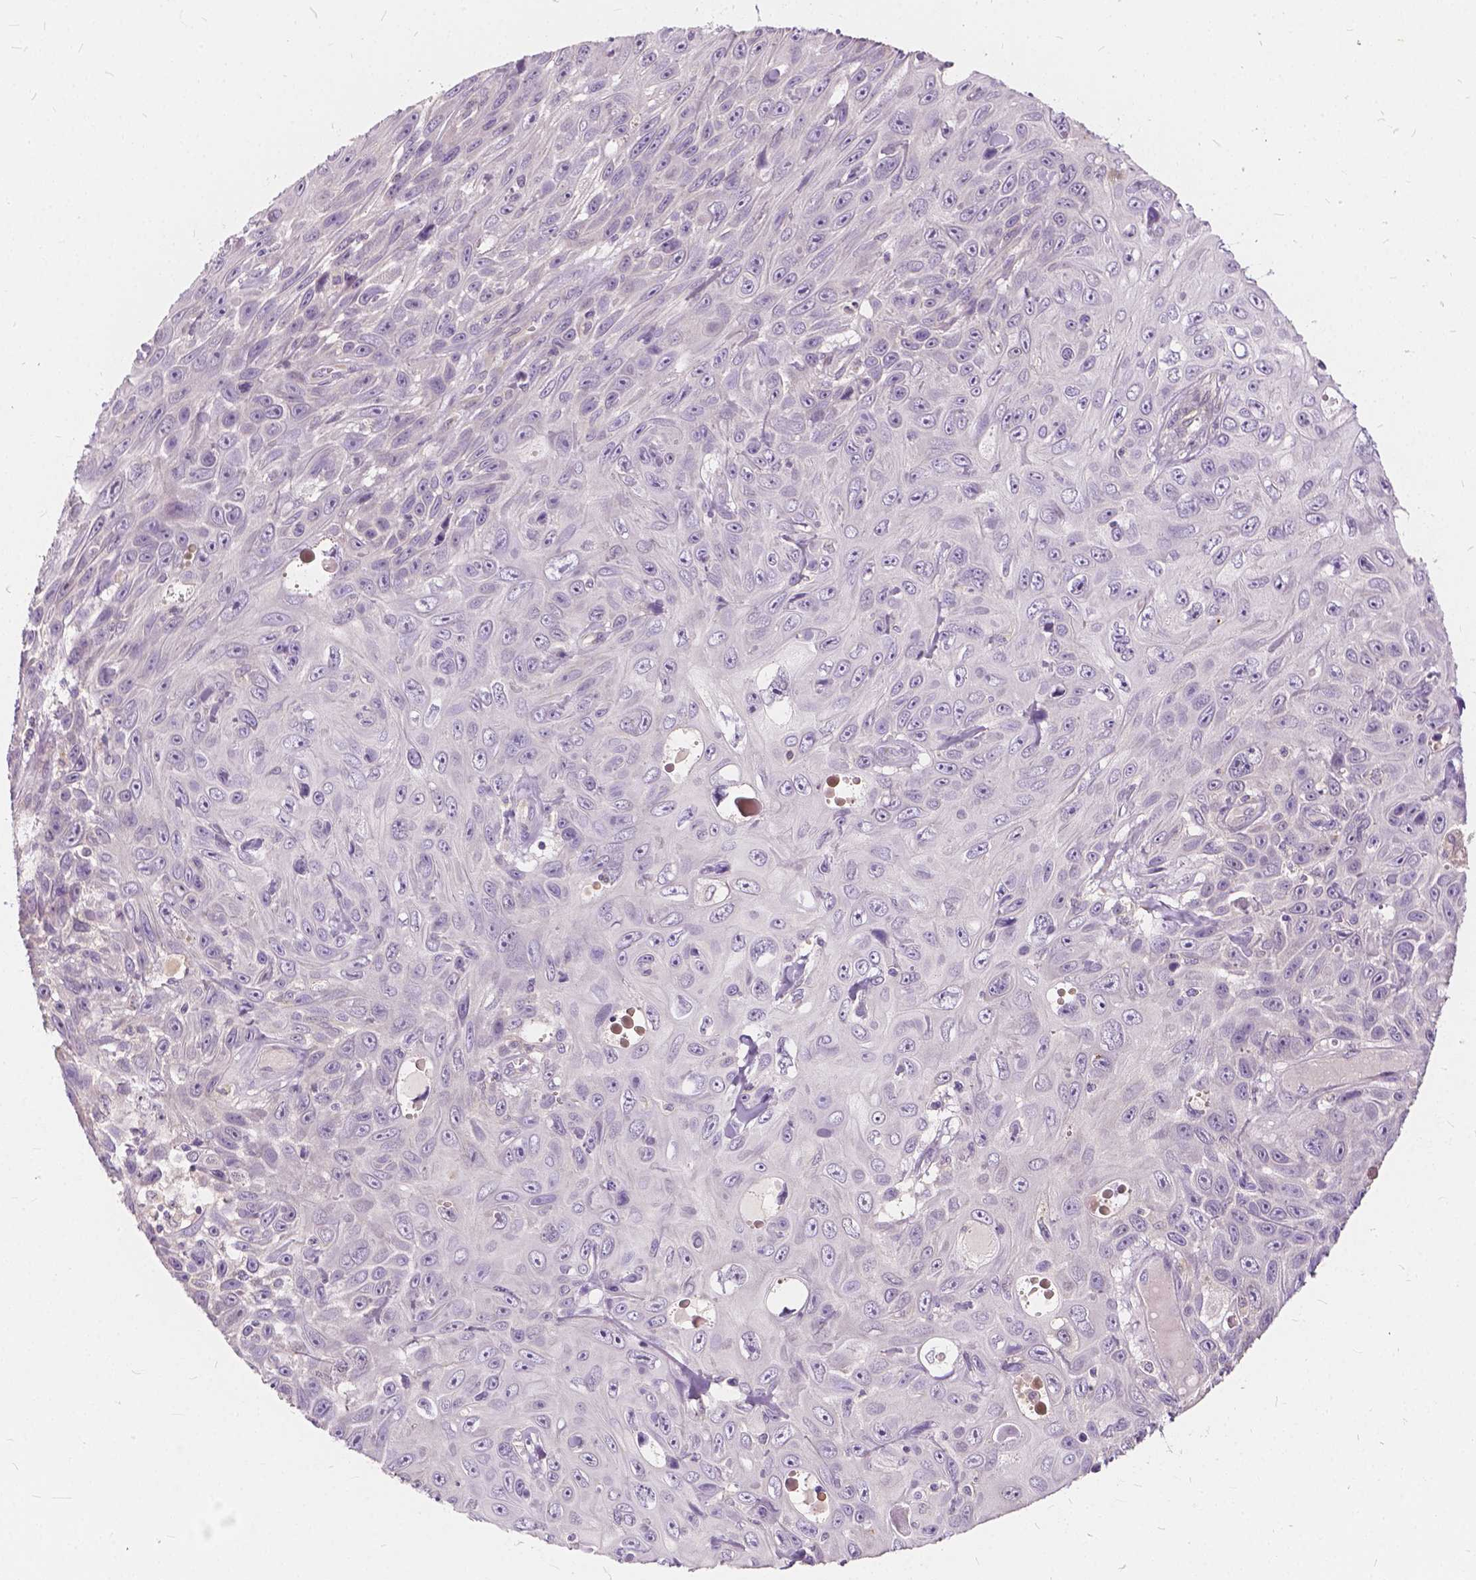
{"staining": {"intensity": "negative", "quantity": "none", "location": "none"}, "tissue": "skin cancer", "cell_type": "Tumor cells", "image_type": "cancer", "snomed": [{"axis": "morphology", "description": "Squamous cell carcinoma, NOS"}, {"axis": "topography", "description": "Skin"}], "caption": "IHC image of neoplastic tissue: skin cancer (squamous cell carcinoma) stained with DAB (3,3'-diaminobenzidine) exhibits no significant protein positivity in tumor cells. Brightfield microscopy of immunohistochemistry (IHC) stained with DAB (brown) and hematoxylin (blue), captured at high magnification.", "gene": "KIAA0513", "patient": {"sex": "male", "age": 82}}